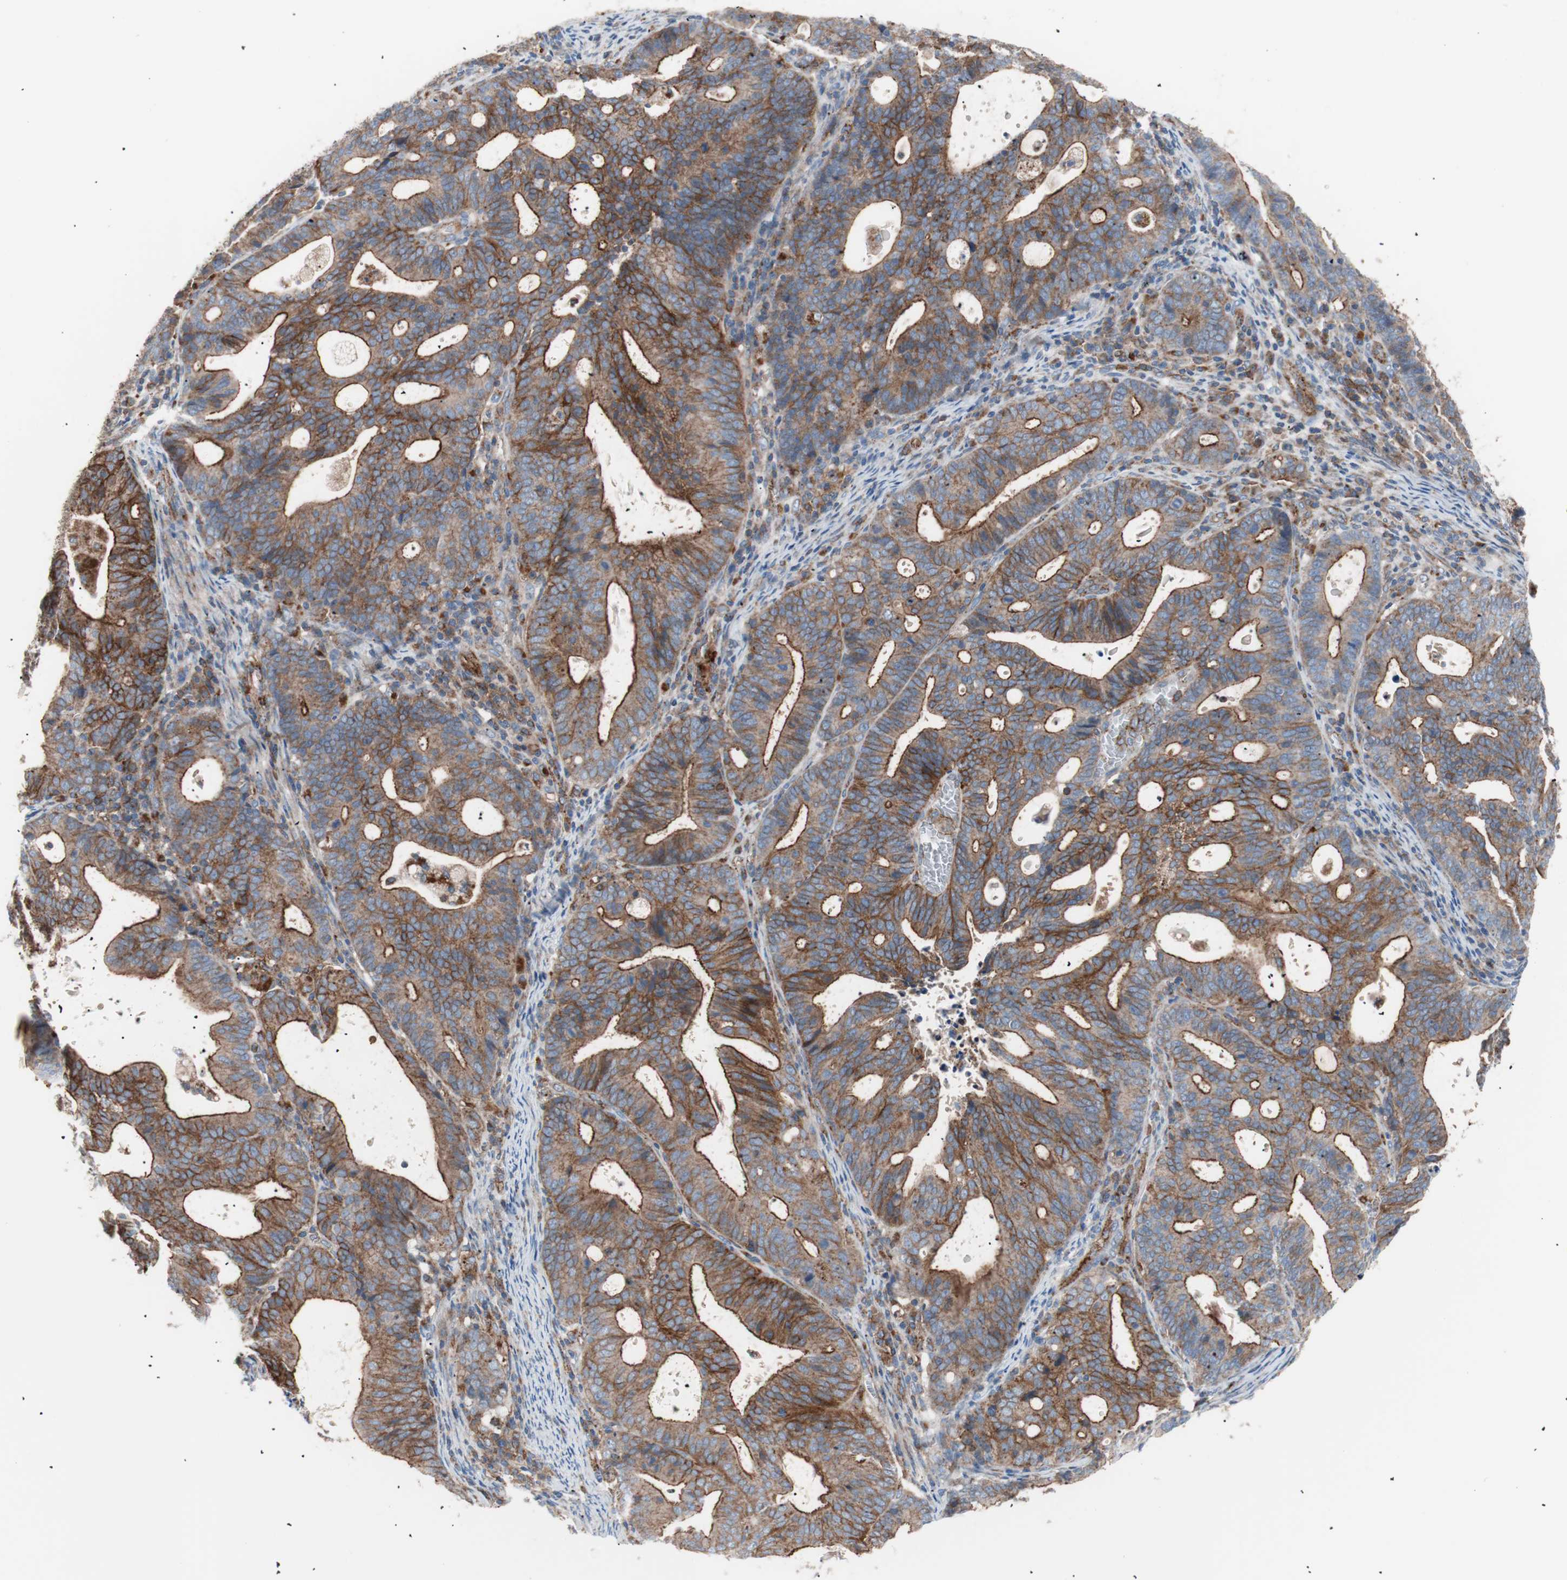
{"staining": {"intensity": "strong", "quantity": ">75%", "location": "cytoplasmic/membranous"}, "tissue": "endometrial cancer", "cell_type": "Tumor cells", "image_type": "cancer", "snomed": [{"axis": "morphology", "description": "Adenocarcinoma, NOS"}, {"axis": "topography", "description": "Uterus"}], "caption": "Brown immunohistochemical staining in human adenocarcinoma (endometrial) demonstrates strong cytoplasmic/membranous staining in about >75% of tumor cells. (DAB IHC with brightfield microscopy, high magnification).", "gene": "FLOT2", "patient": {"sex": "female", "age": 83}}